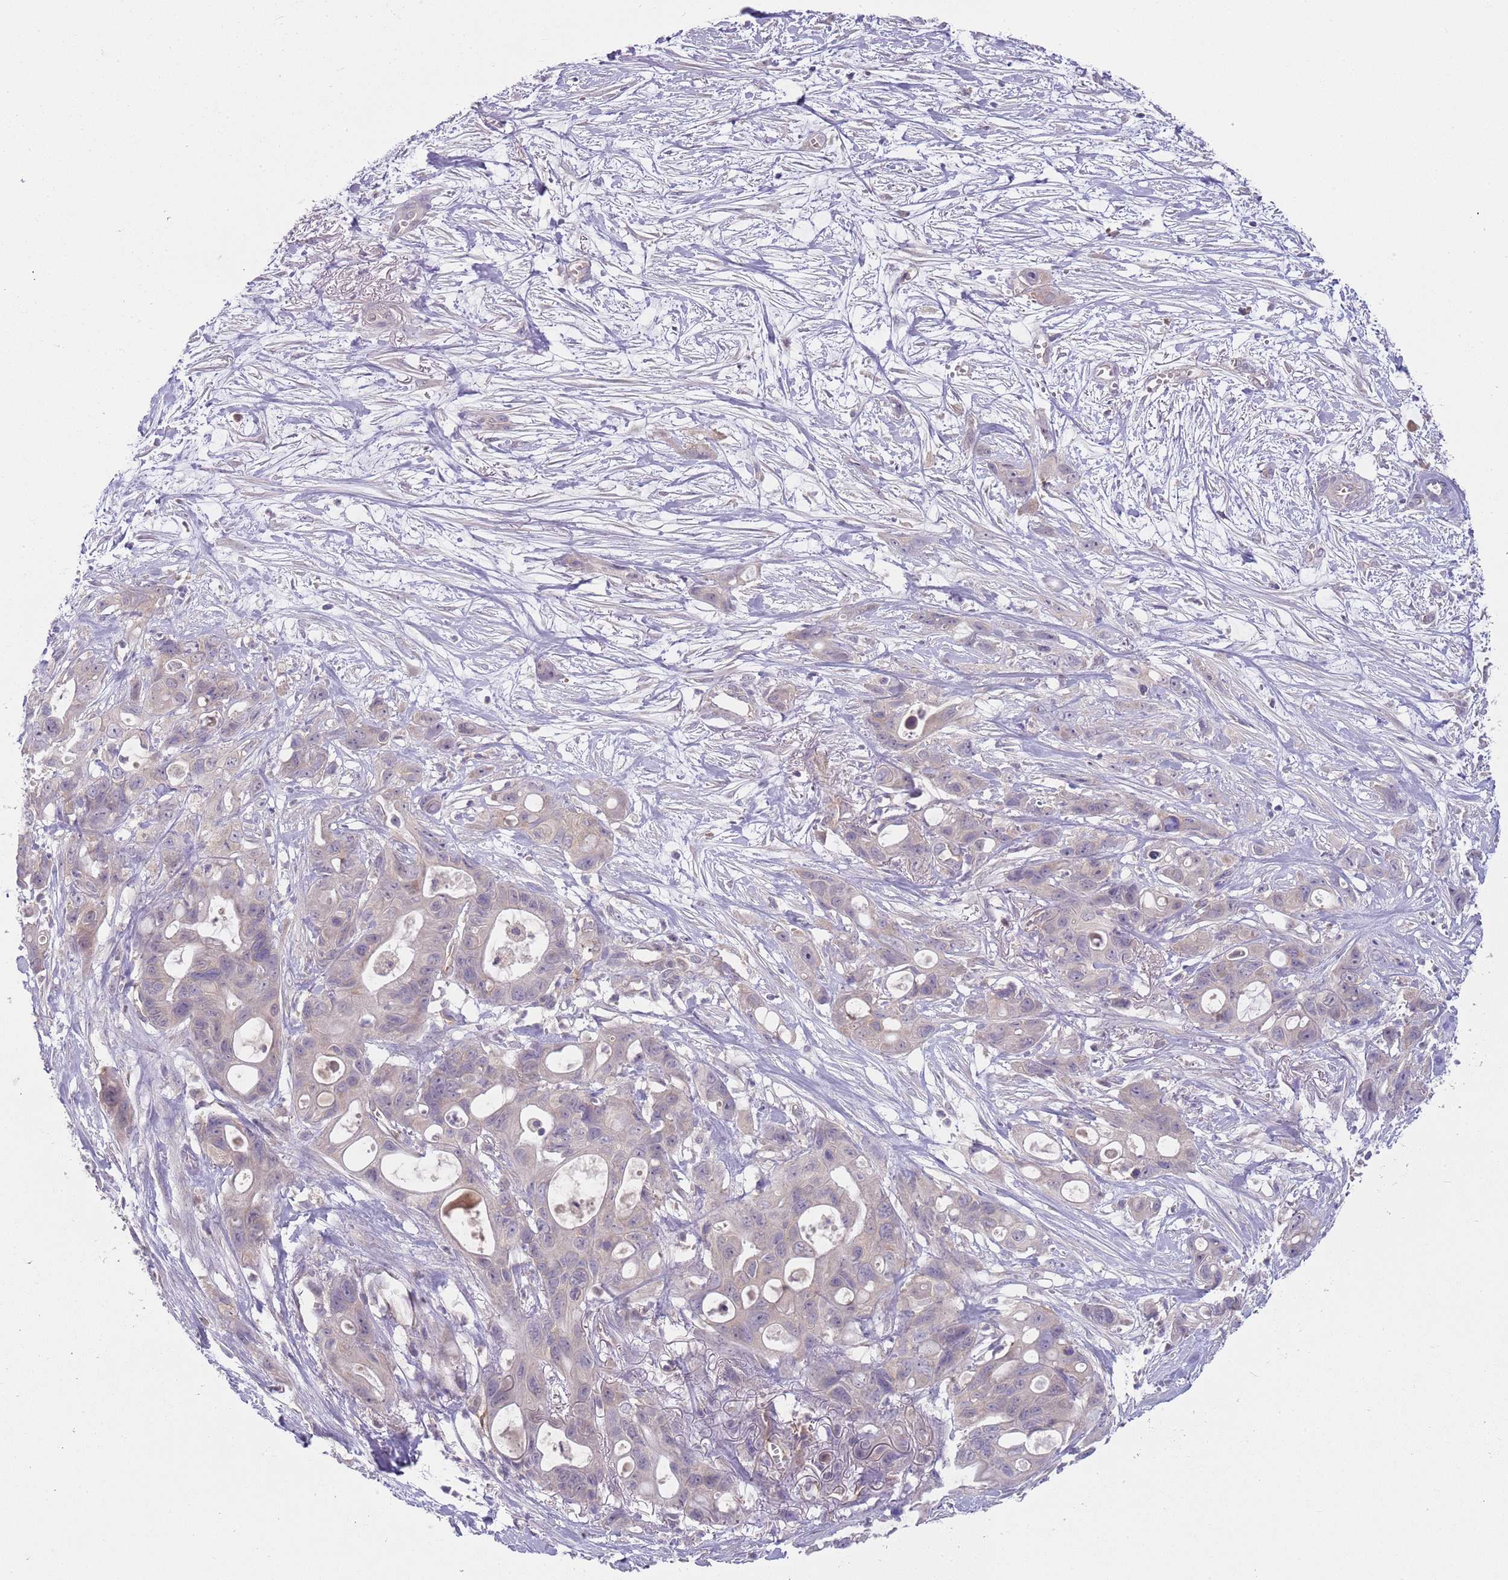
{"staining": {"intensity": "negative", "quantity": "none", "location": "none"}, "tissue": "ovarian cancer", "cell_type": "Tumor cells", "image_type": "cancer", "snomed": [{"axis": "morphology", "description": "Cystadenocarcinoma, mucinous, NOS"}, {"axis": "topography", "description": "Ovary"}], "caption": "This micrograph is of ovarian cancer (mucinous cystadenocarcinoma) stained with IHC to label a protein in brown with the nuclei are counter-stained blue. There is no expression in tumor cells.", "gene": "SKOR2", "patient": {"sex": "female", "age": 70}}